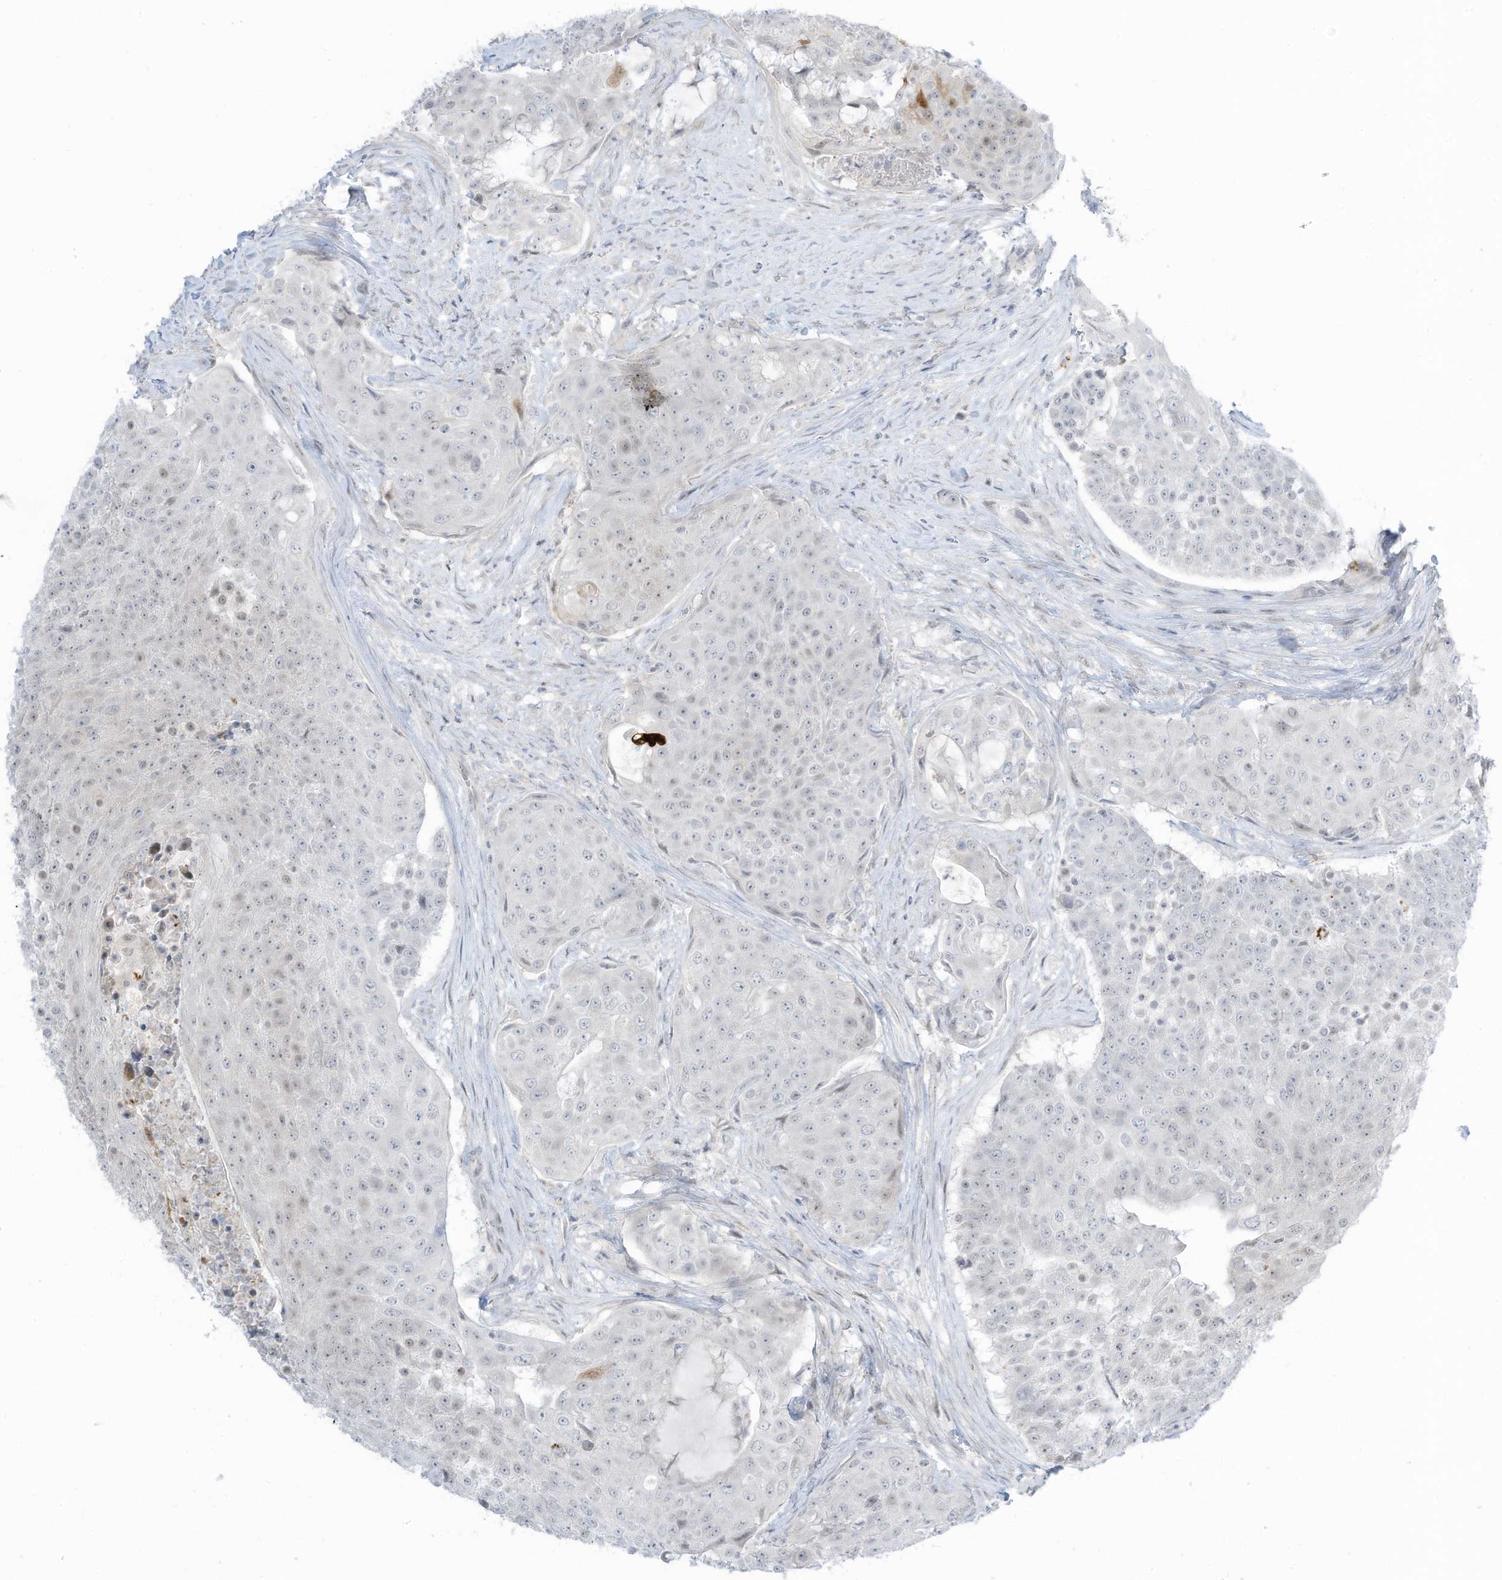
{"staining": {"intensity": "negative", "quantity": "none", "location": "none"}, "tissue": "urothelial cancer", "cell_type": "Tumor cells", "image_type": "cancer", "snomed": [{"axis": "morphology", "description": "Urothelial carcinoma, High grade"}, {"axis": "topography", "description": "Urinary bladder"}], "caption": "Photomicrograph shows no significant protein staining in tumor cells of urothelial carcinoma (high-grade).", "gene": "ASPRV1", "patient": {"sex": "female", "age": 63}}